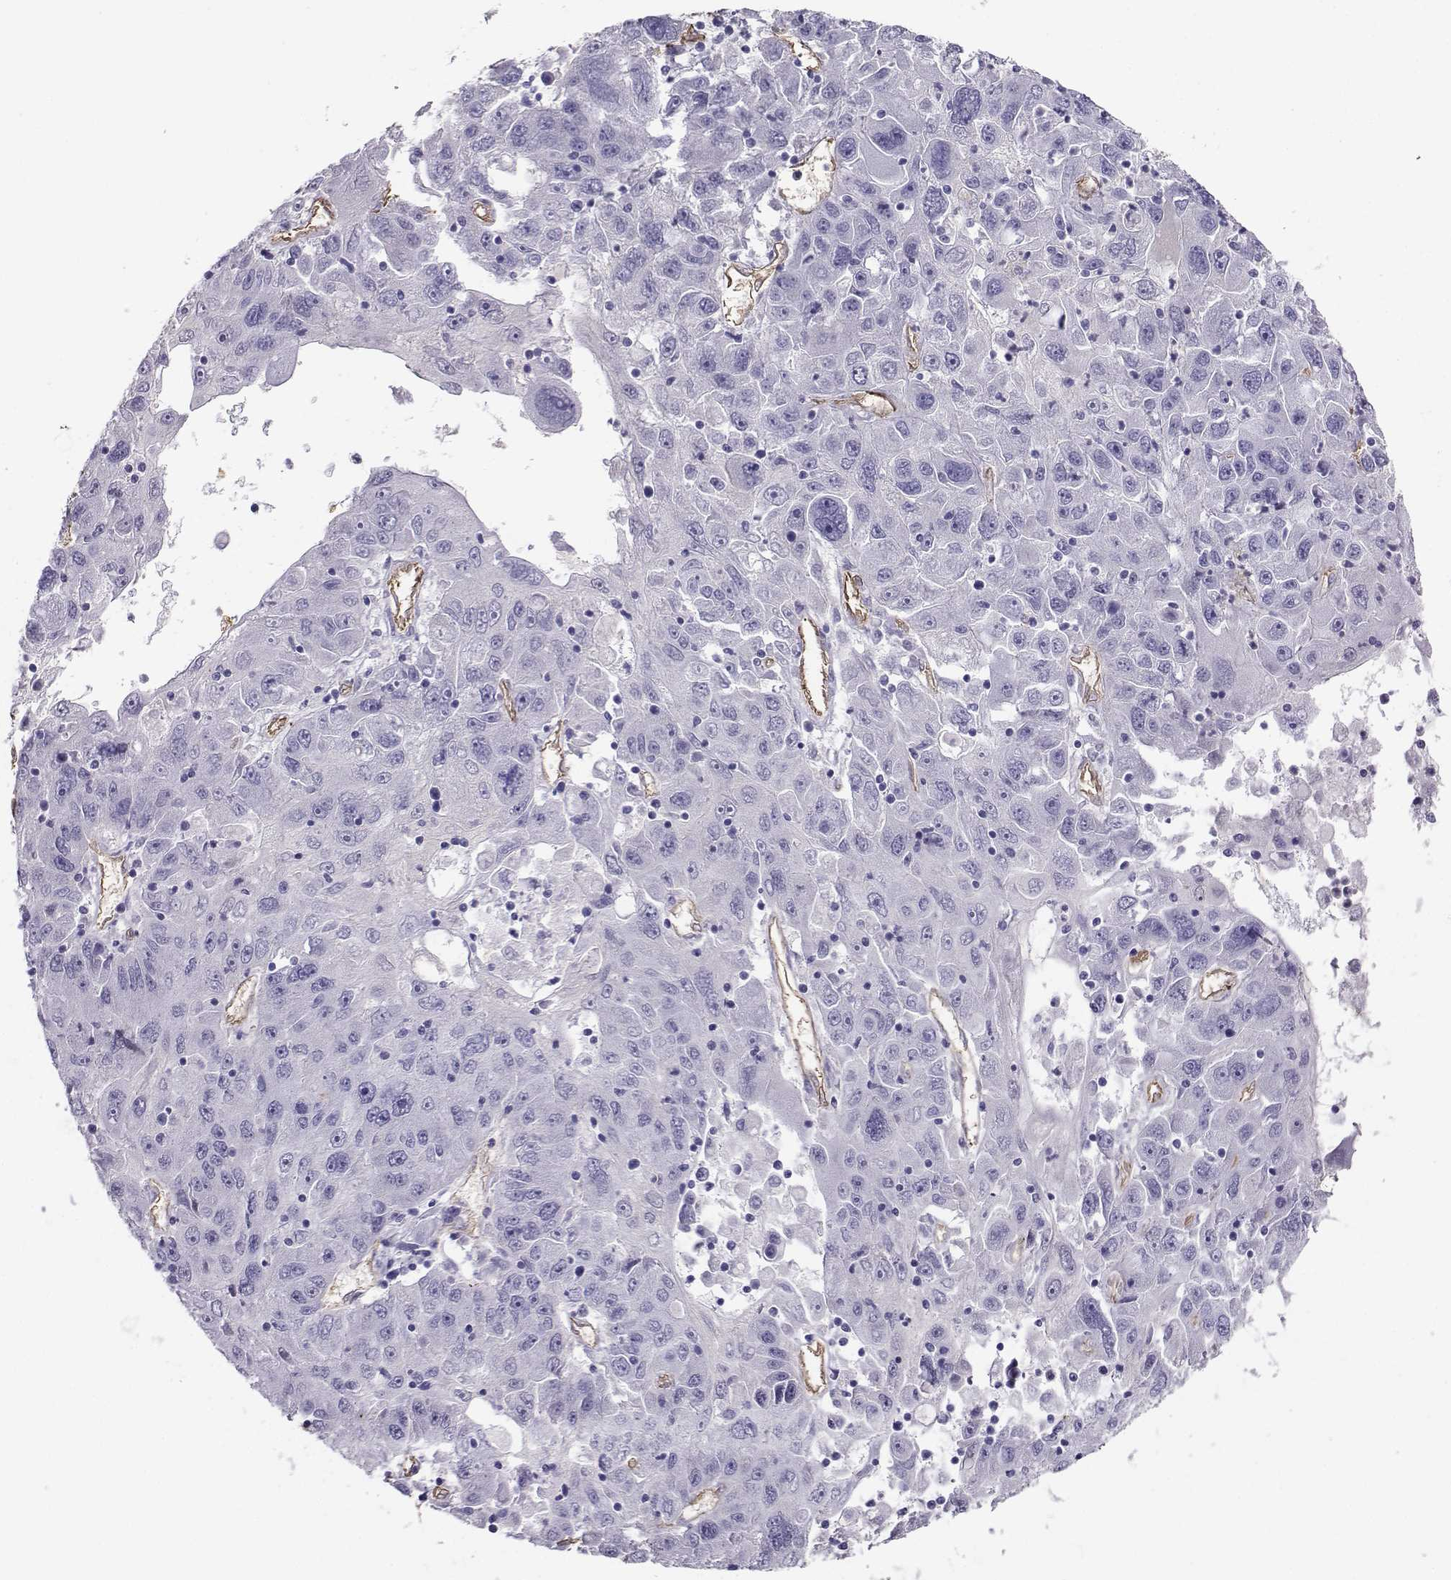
{"staining": {"intensity": "negative", "quantity": "none", "location": "none"}, "tissue": "stomach cancer", "cell_type": "Tumor cells", "image_type": "cancer", "snomed": [{"axis": "morphology", "description": "Adenocarcinoma, NOS"}, {"axis": "topography", "description": "Stomach"}], "caption": "Stomach cancer (adenocarcinoma) was stained to show a protein in brown. There is no significant positivity in tumor cells. The staining was performed using DAB (3,3'-diaminobenzidine) to visualize the protein expression in brown, while the nuclei were stained in blue with hematoxylin (Magnification: 20x).", "gene": "CLUL1", "patient": {"sex": "male", "age": 56}}